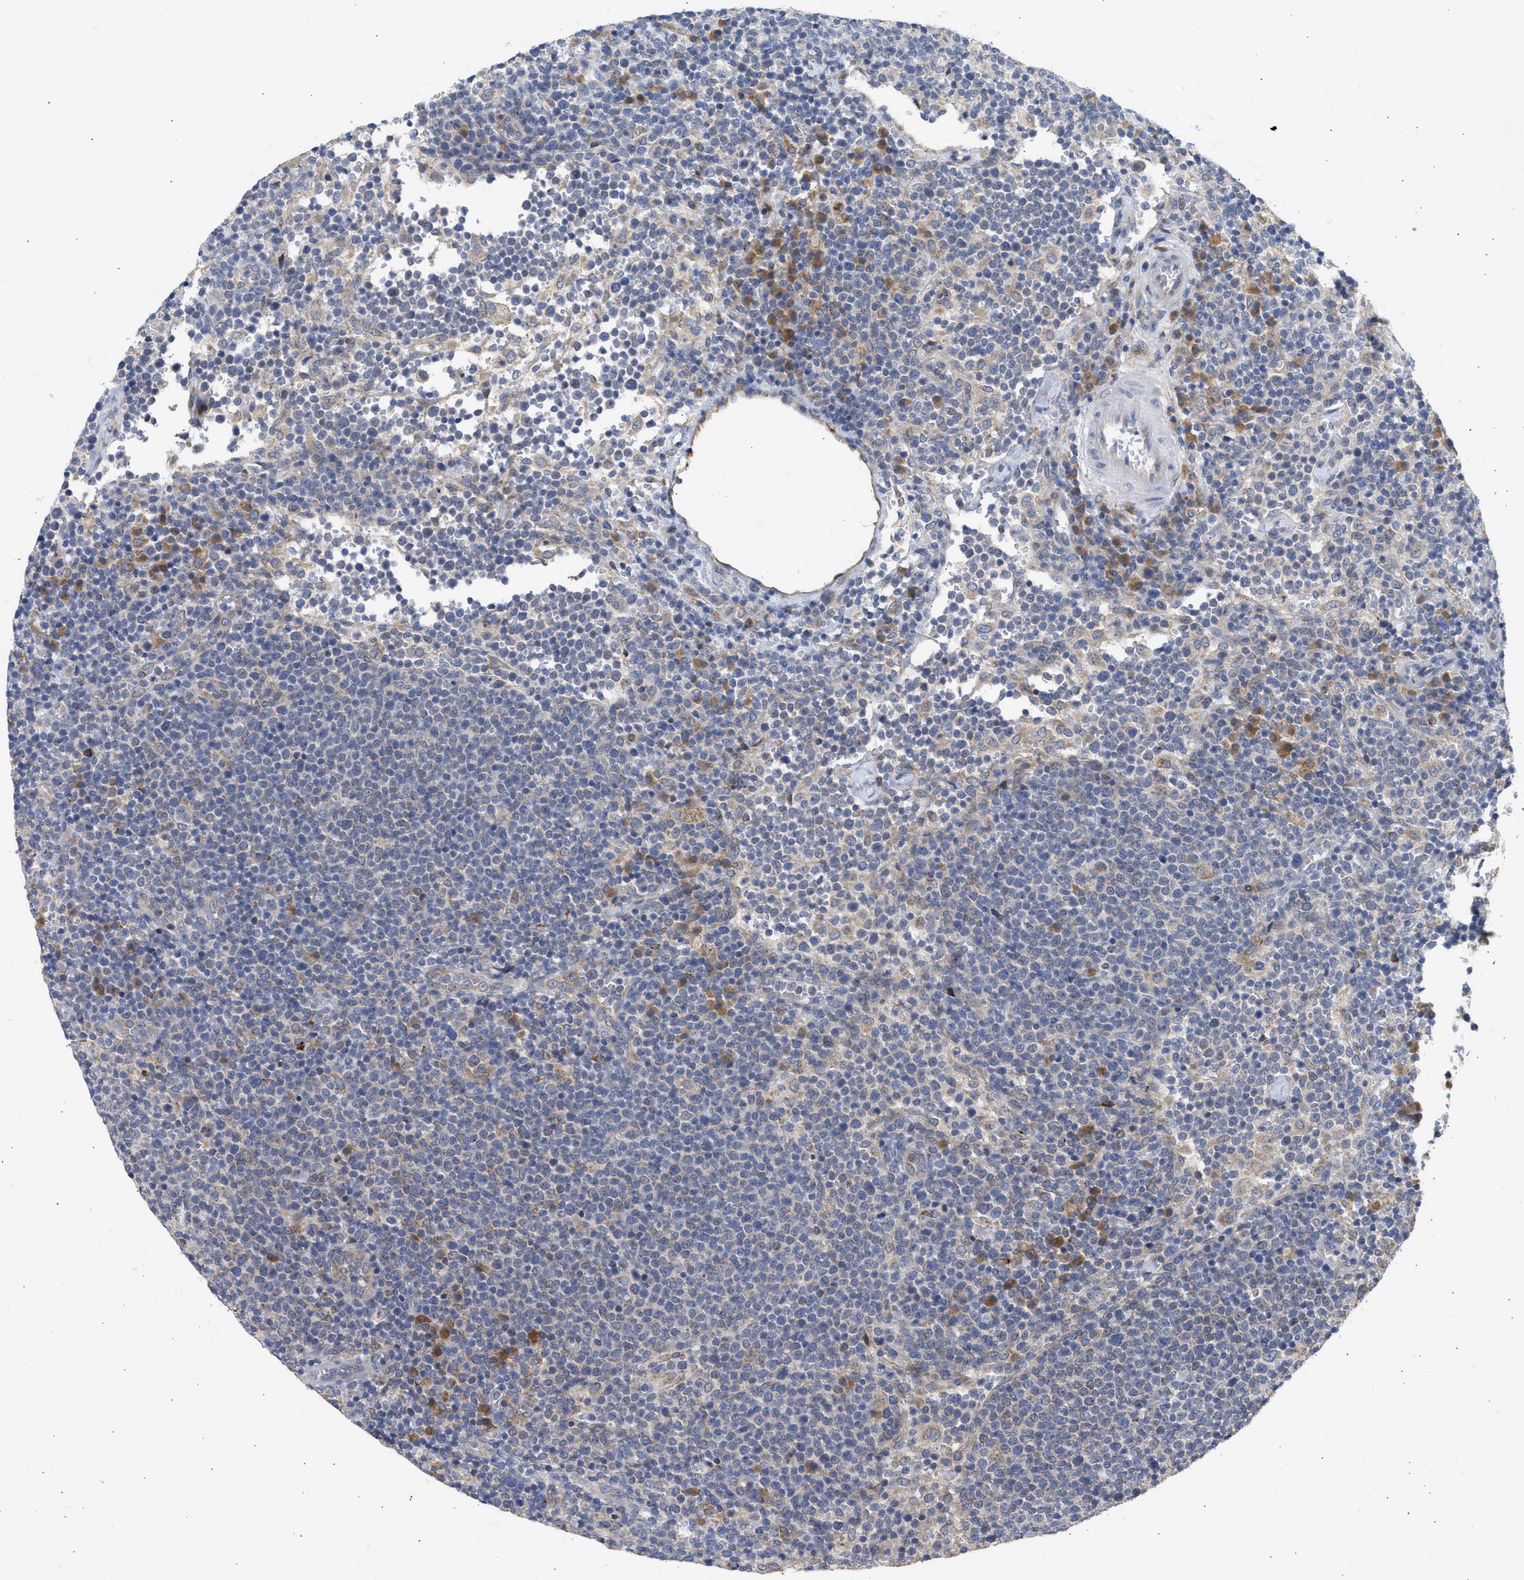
{"staining": {"intensity": "weak", "quantity": "<25%", "location": "cytoplasmic/membranous"}, "tissue": "lymphoma", "cell_type": "Tumor cells", "image_type": "cancer", "snomed": [{"axis": "morphology", "description": "Malignant lymphoma, non-Hodgkin's type, High grade"}, {"axis": "topography", "description": "Lymph node"}], "caption": "This micrograph is of lymphoma stained with immunohistochemistry to label a protein in brown with the nuclei are counter-stained blue. There is no positivity in tumor cells.", "gene": "TMED1", "patient": {"sex": "male", "age": 61}}